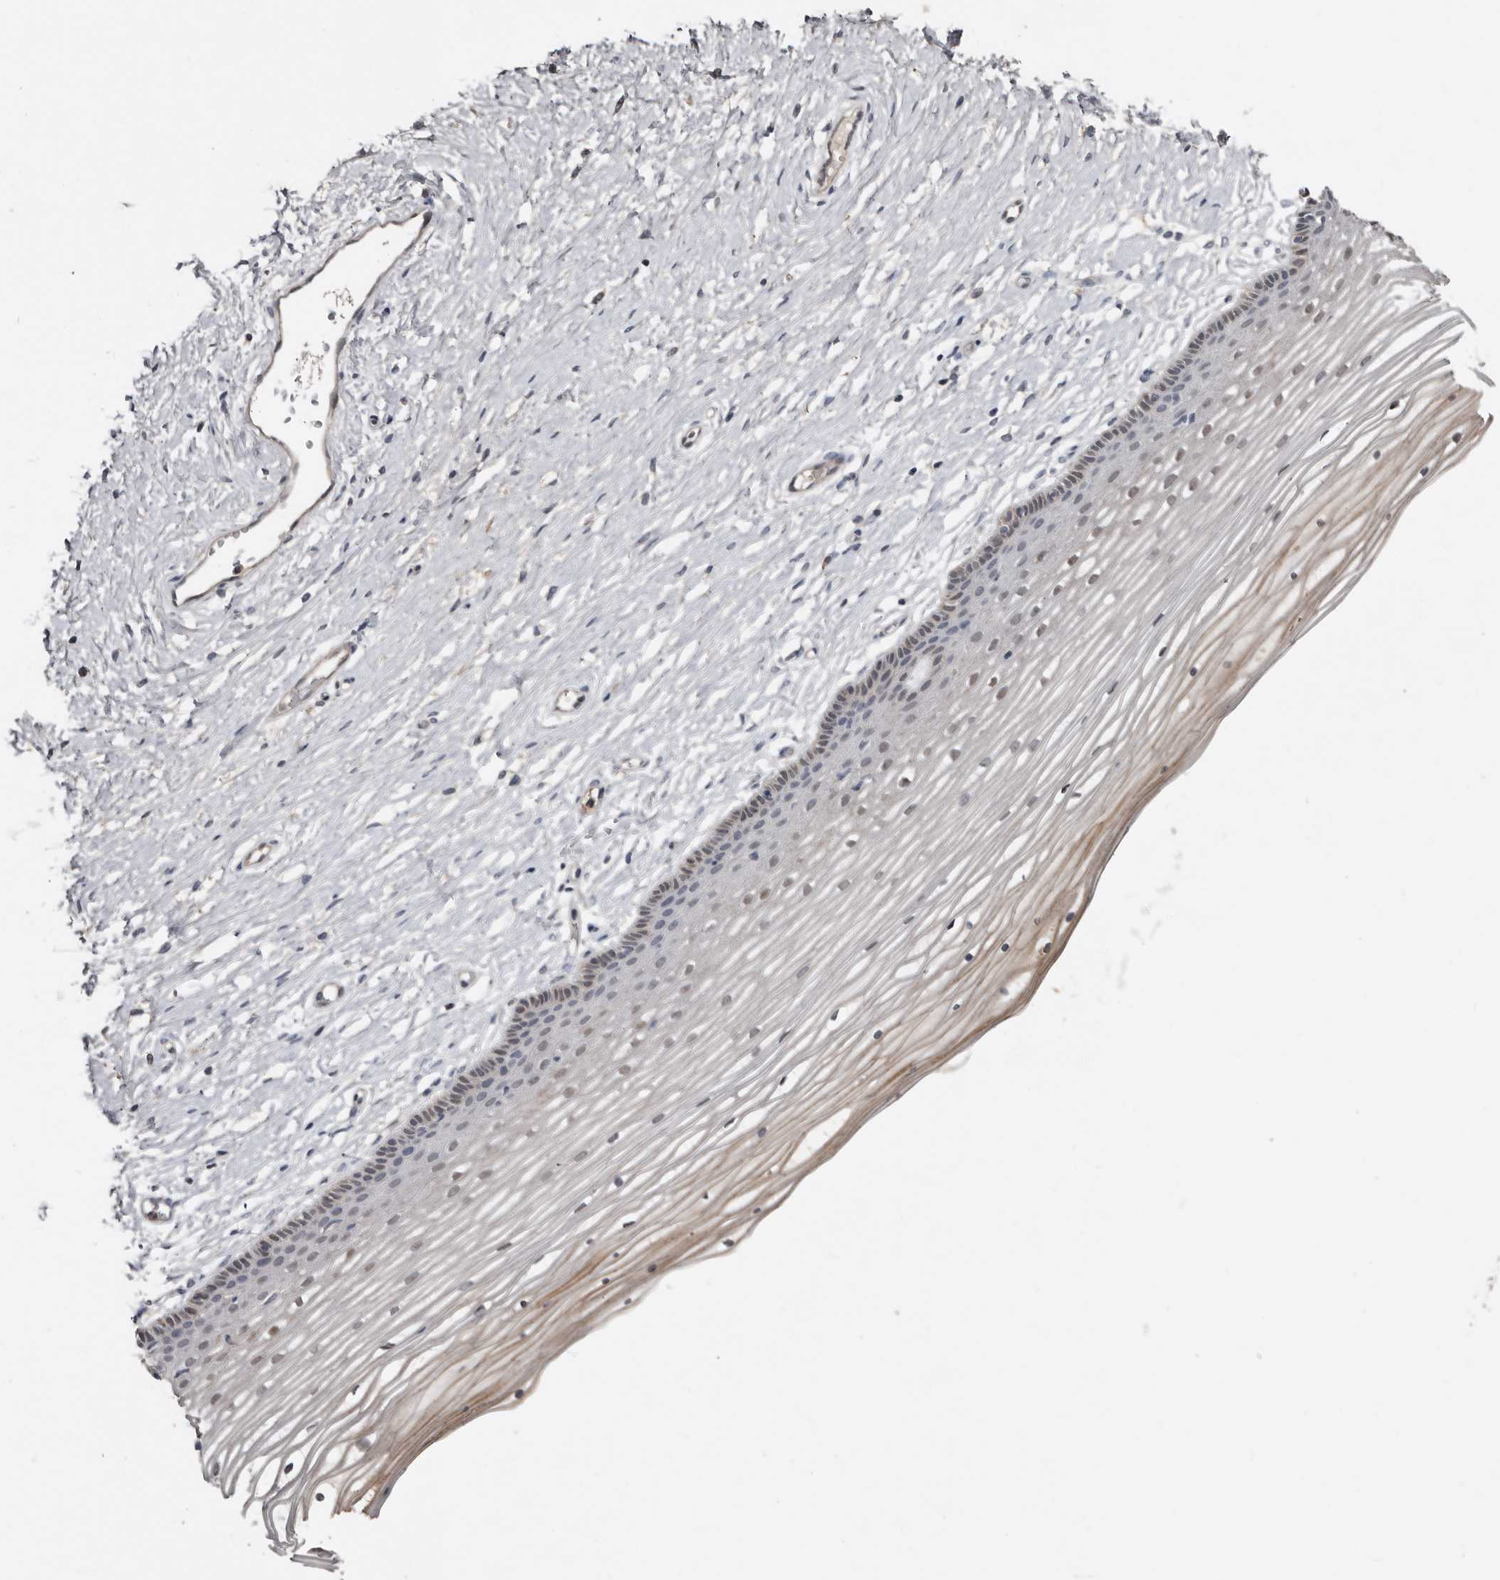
{"staining": {"intensity": "negative", "quantity": "none", "location": "none"}, "tissue": "vagina", "cell_type": "Squamous epithelial cells", "image_type": "normal", "snomed": [{"axis": "morphology", "description": "Normal tissue, NOS"}, {"axis": "topography", "description": "Vagina"}, {"axis": "topography", "description": "Cervix"}], "caption": "The image reveals no significant positivity in squamous epithelial cells of vagina.", "gene": "RBKS", "patient": {"sex": "female", "age": 40}}